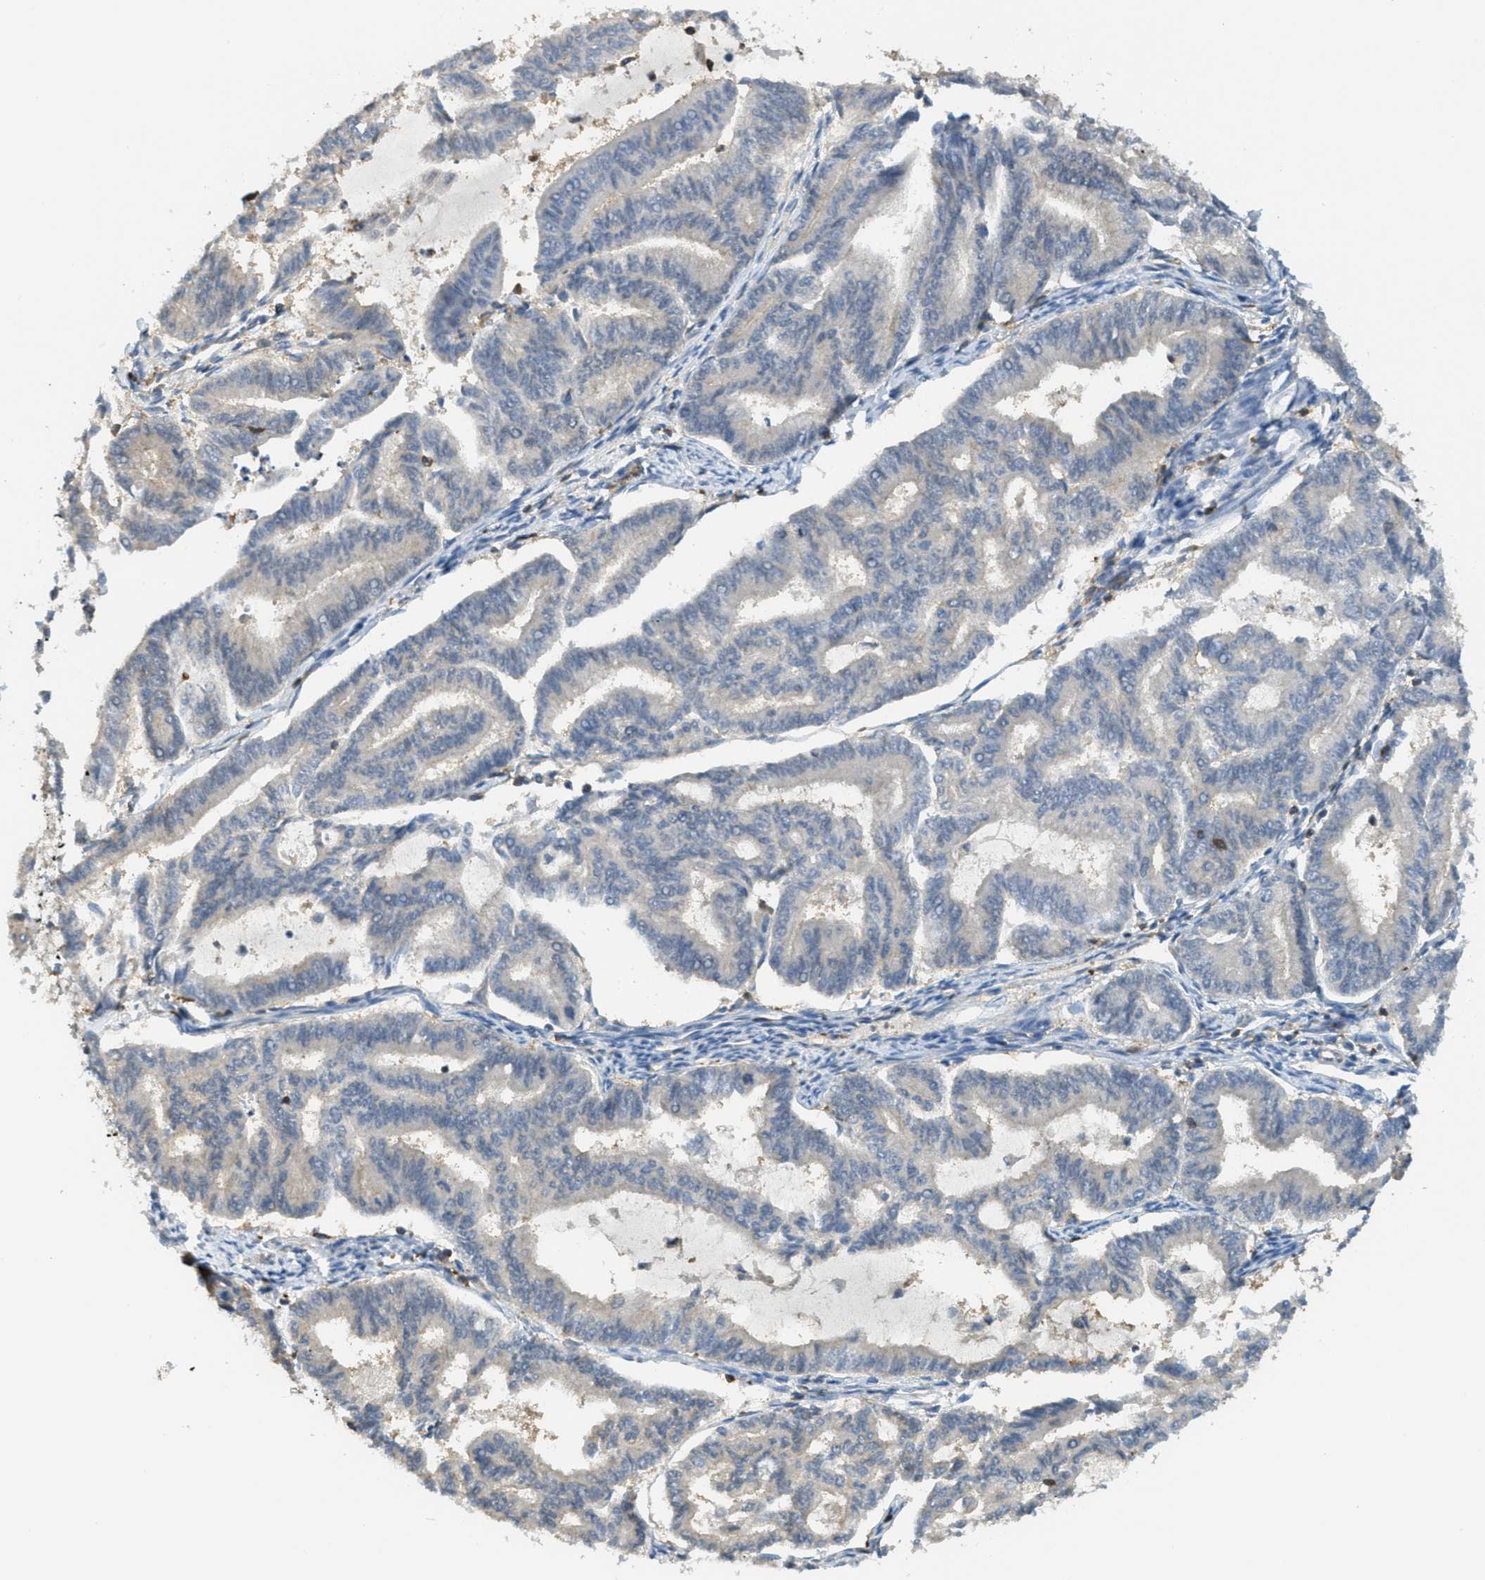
{"staining": {"intensity": "weak", "quantity": "<25%", "location": "cytoplasmic/membranous"}, "tissue": "endometrial cancer", "cell_type": "Tumor cells", "image_type": "cancer", "snomed": [{"axis": "morphology", "description": "Adenocarcinoma, NOS"}, {"axis": "topography", "description": "Endometrium"}], "caption": "DAB (3,3'-diaminobenzidine) immunohistochemical staining of endometrial cancer (adenocarcinoma) exhibits no significant staining in tumor cells.", "gene": "GRIK2", "patient": {"sex": "female", "age": 79}}